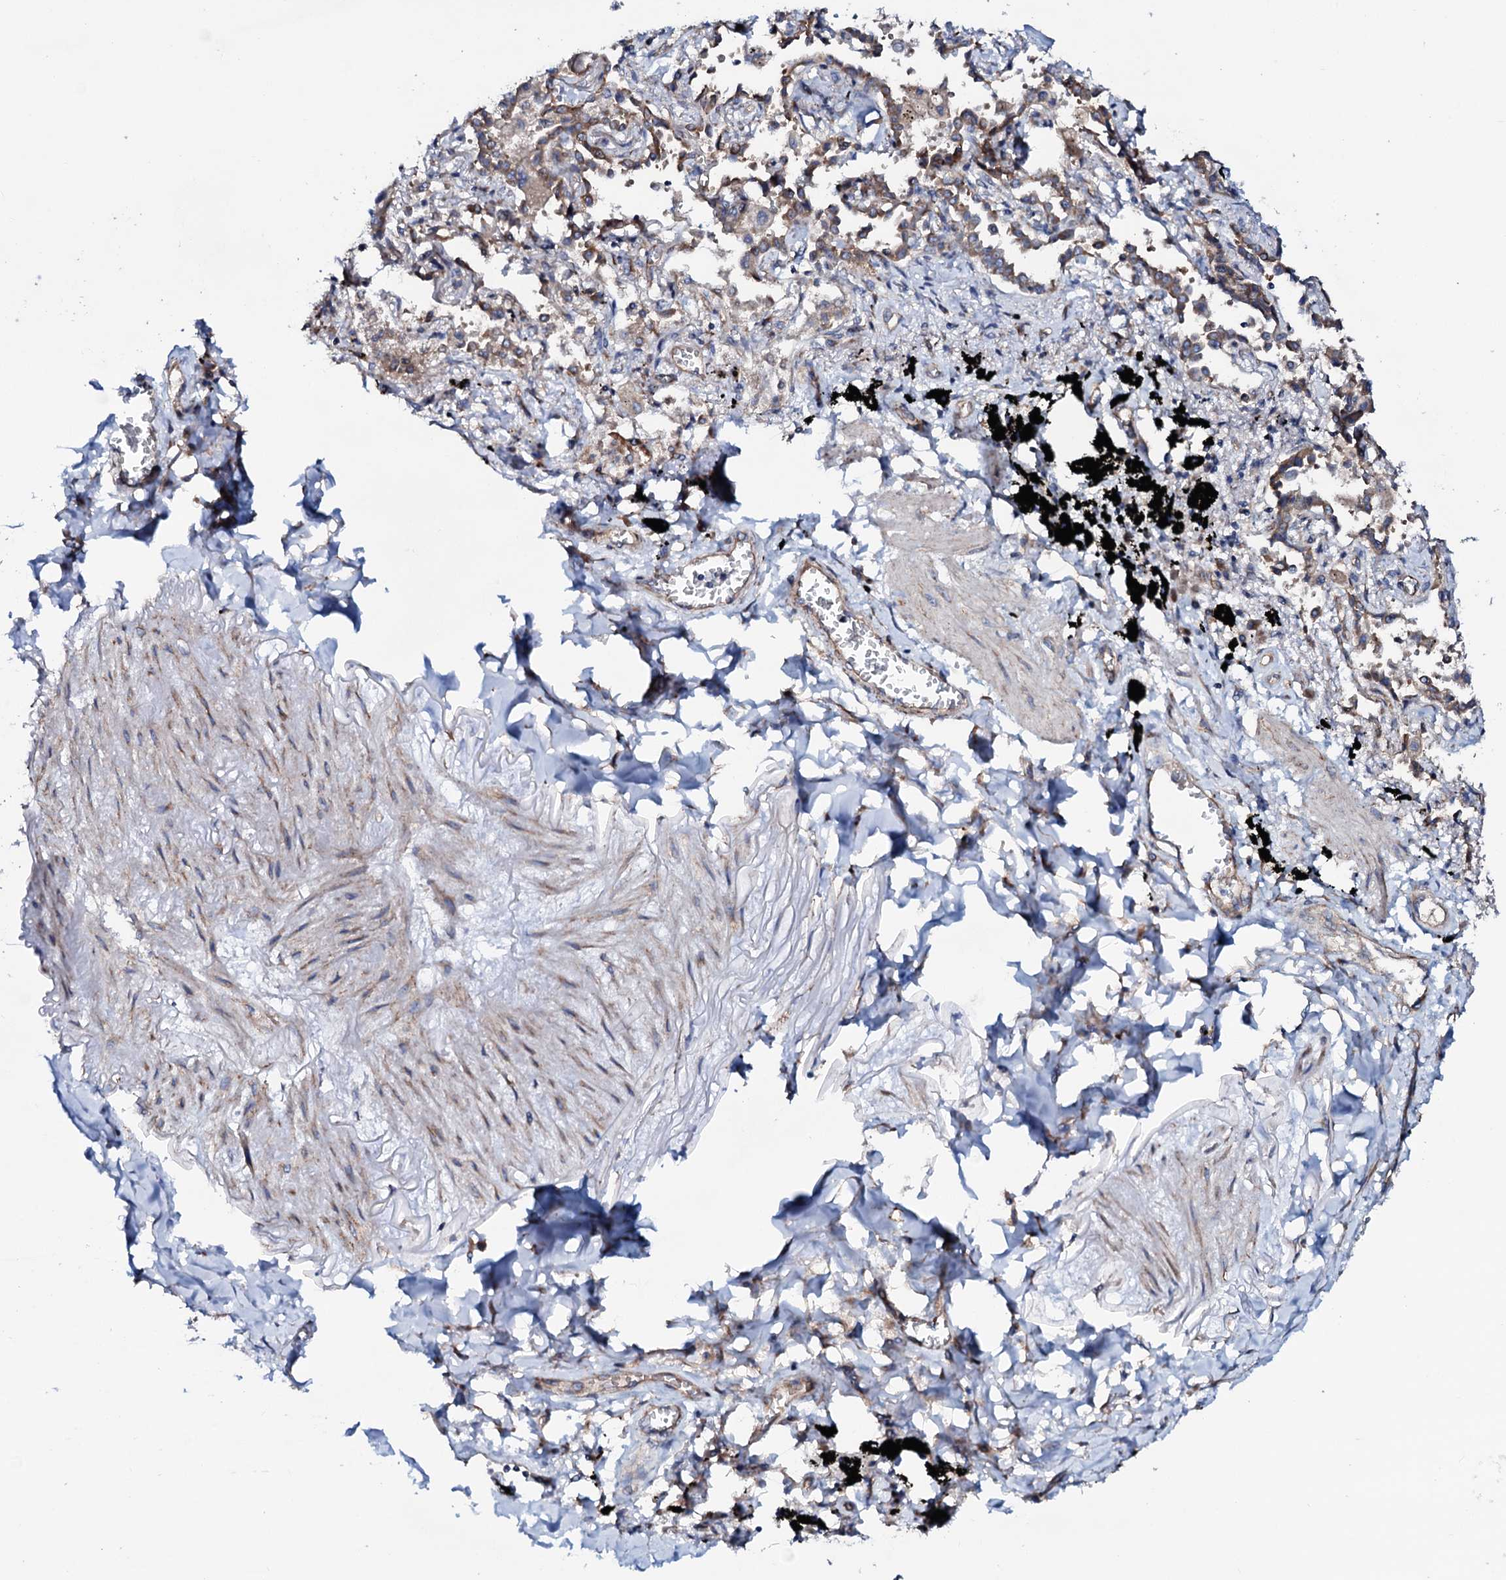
{"staining": {"intensity": "moderate", "quantity": ">75%", "location": "cytoplasmic/membranous"}, "tissue": "lung cancer", "cell_type": "Tumor cells", "image_type": "cancer", "snomed": [{"axis": "morphology", "description": "Adenocarcinoma, NOS"}, {"axis": "topography", "description": "Lung"}], "caption": "Immunohistochemical staining of human lung cancer reveals medium levels of moderate cytoplasmic/membranous protein positivity in about >75% of tumor cells. Immunohistochemistry stains the protein of interest in brown and the nuclei are stained blue.", "gene": "STARD13", "patient": {"sex": "male", "age": 67}}